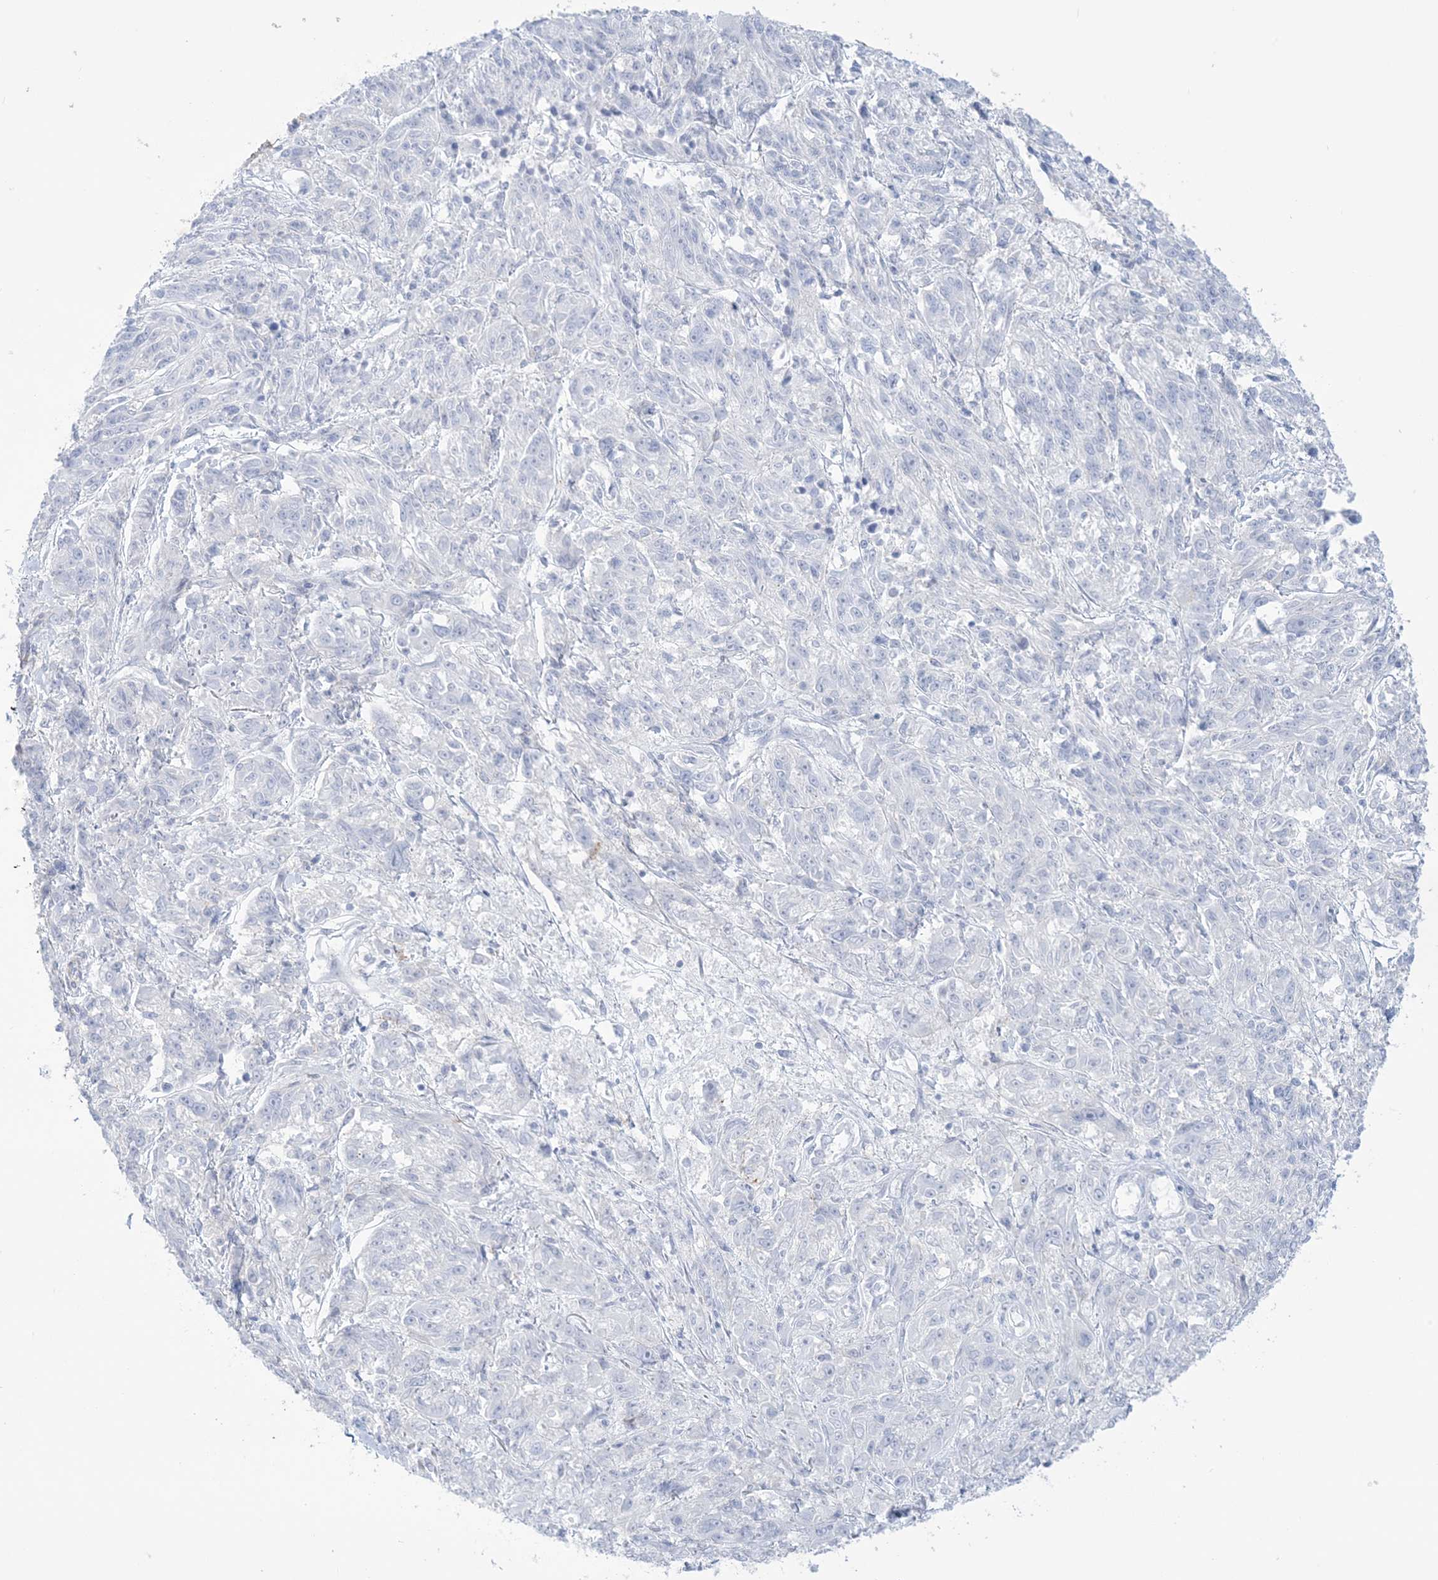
{"staining": {"intensity": "negative", "quantity": "none", "location": "none"}, "tissue": "melanoma", "cell_type": "Tumor cells", "image_type": "cancer", "snomed": [{"axis": "morphology", "description": "Malignant melanoma, NOS"}, {"axis": "topography", "description": "Skin"}], "caption": "An immunohistochemistry histopathology image of melanoma is shown. There is no staining in tumor cells of melanoma.", "gene": "AGXT", "patient": {"sex": "male", "age": 53}}